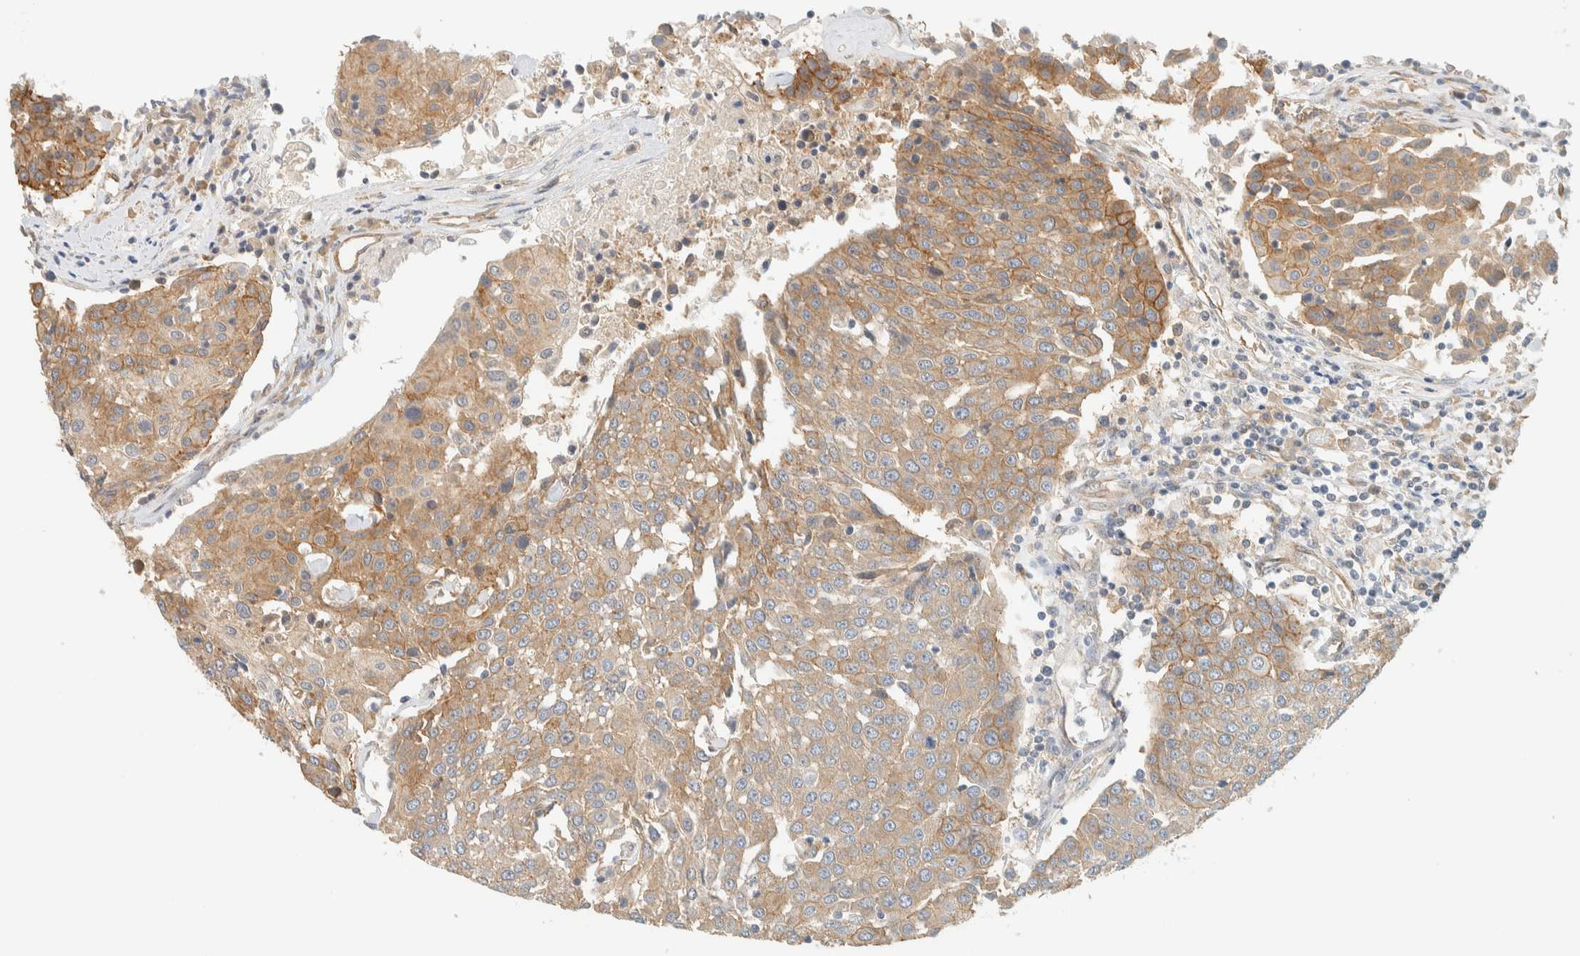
{"staining": {"intensity": "weak", "quantity": ">75%", "location": "cytoplasmic/membranous"}, "tissue": "urothelial cancer", "cell_type": "Tumor cells", "image_type": "cancer", "snomed": [{"axis": "morphology", "description": "Urothelial carcinoma, High grade"}, {"axis": "topography", "description": "Urinary bladder"}], "caption": "Brown immunohistochemical staining in human urothelial cancer exhibits weak cytoplasmic/membranous expression in about >75% of tumor cells.", "gene": "LIMA1", "patient": {"sex": "female", "age": 85}}